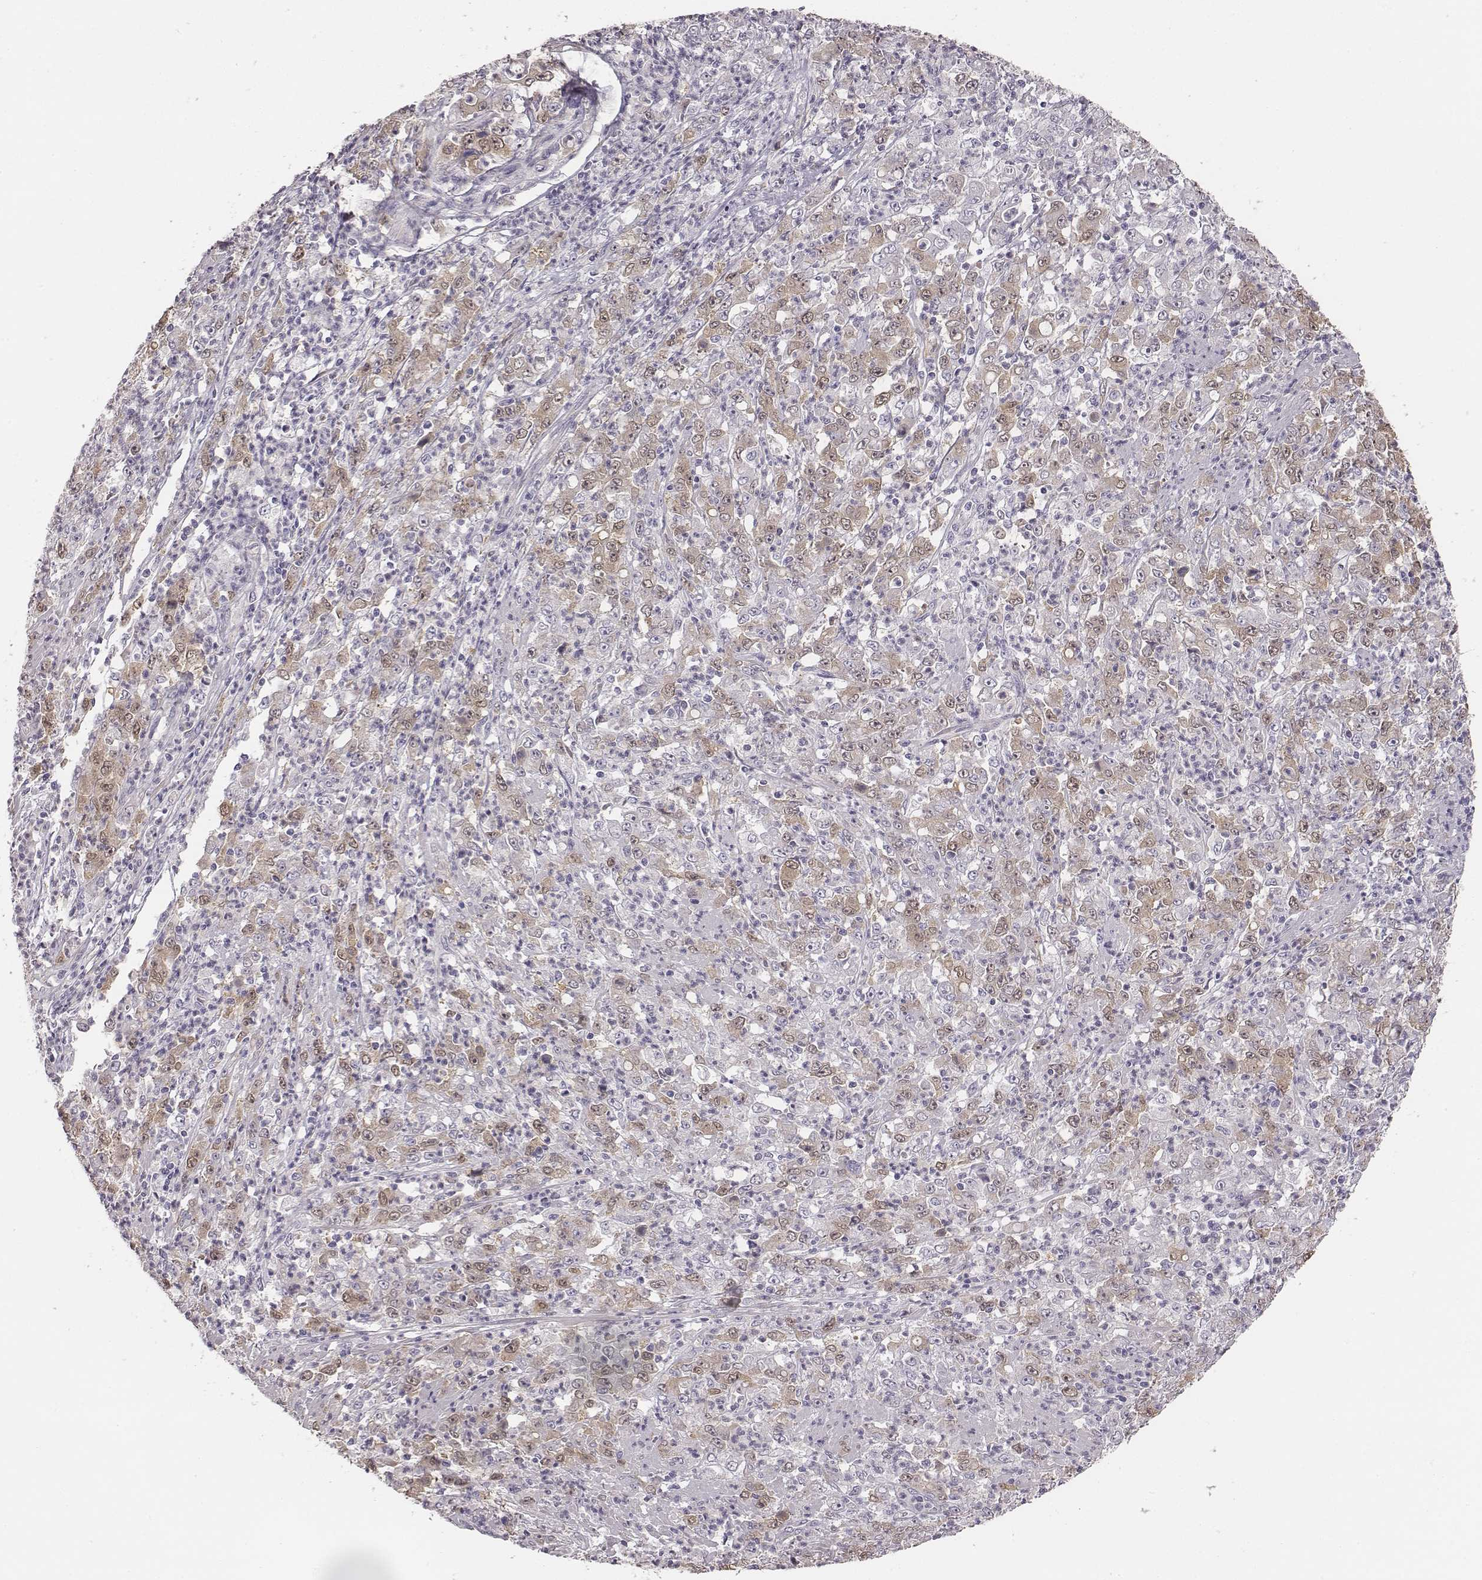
{"staining": {"intensity": "weak", "quantity": "25%-75%", "location": "cytoplasmic/membranous,nuclear"}, "tissue": "stomach cancer", "cell_type": "Tumor cells", "image_type": "cancer", "snomed": [{"axis": "morphology", "description": "Adenocarcinoma, NOS"}, {"axis": "topography", "description": "Stomach, lower"}], "caption": "High-magnification brightfield microscopy of stomach adenocarcinoma stained with DAB (3,3'-diaminobenzidine) (brown) and counterstained with hematoxylin (blue). tumor cells exhibit weak cytoplasmic/membranous and nuclear staining is appreciated in about25%-75% of cells.", "gene": "PBK", "patient": {"sex": "female", "age": 71}}